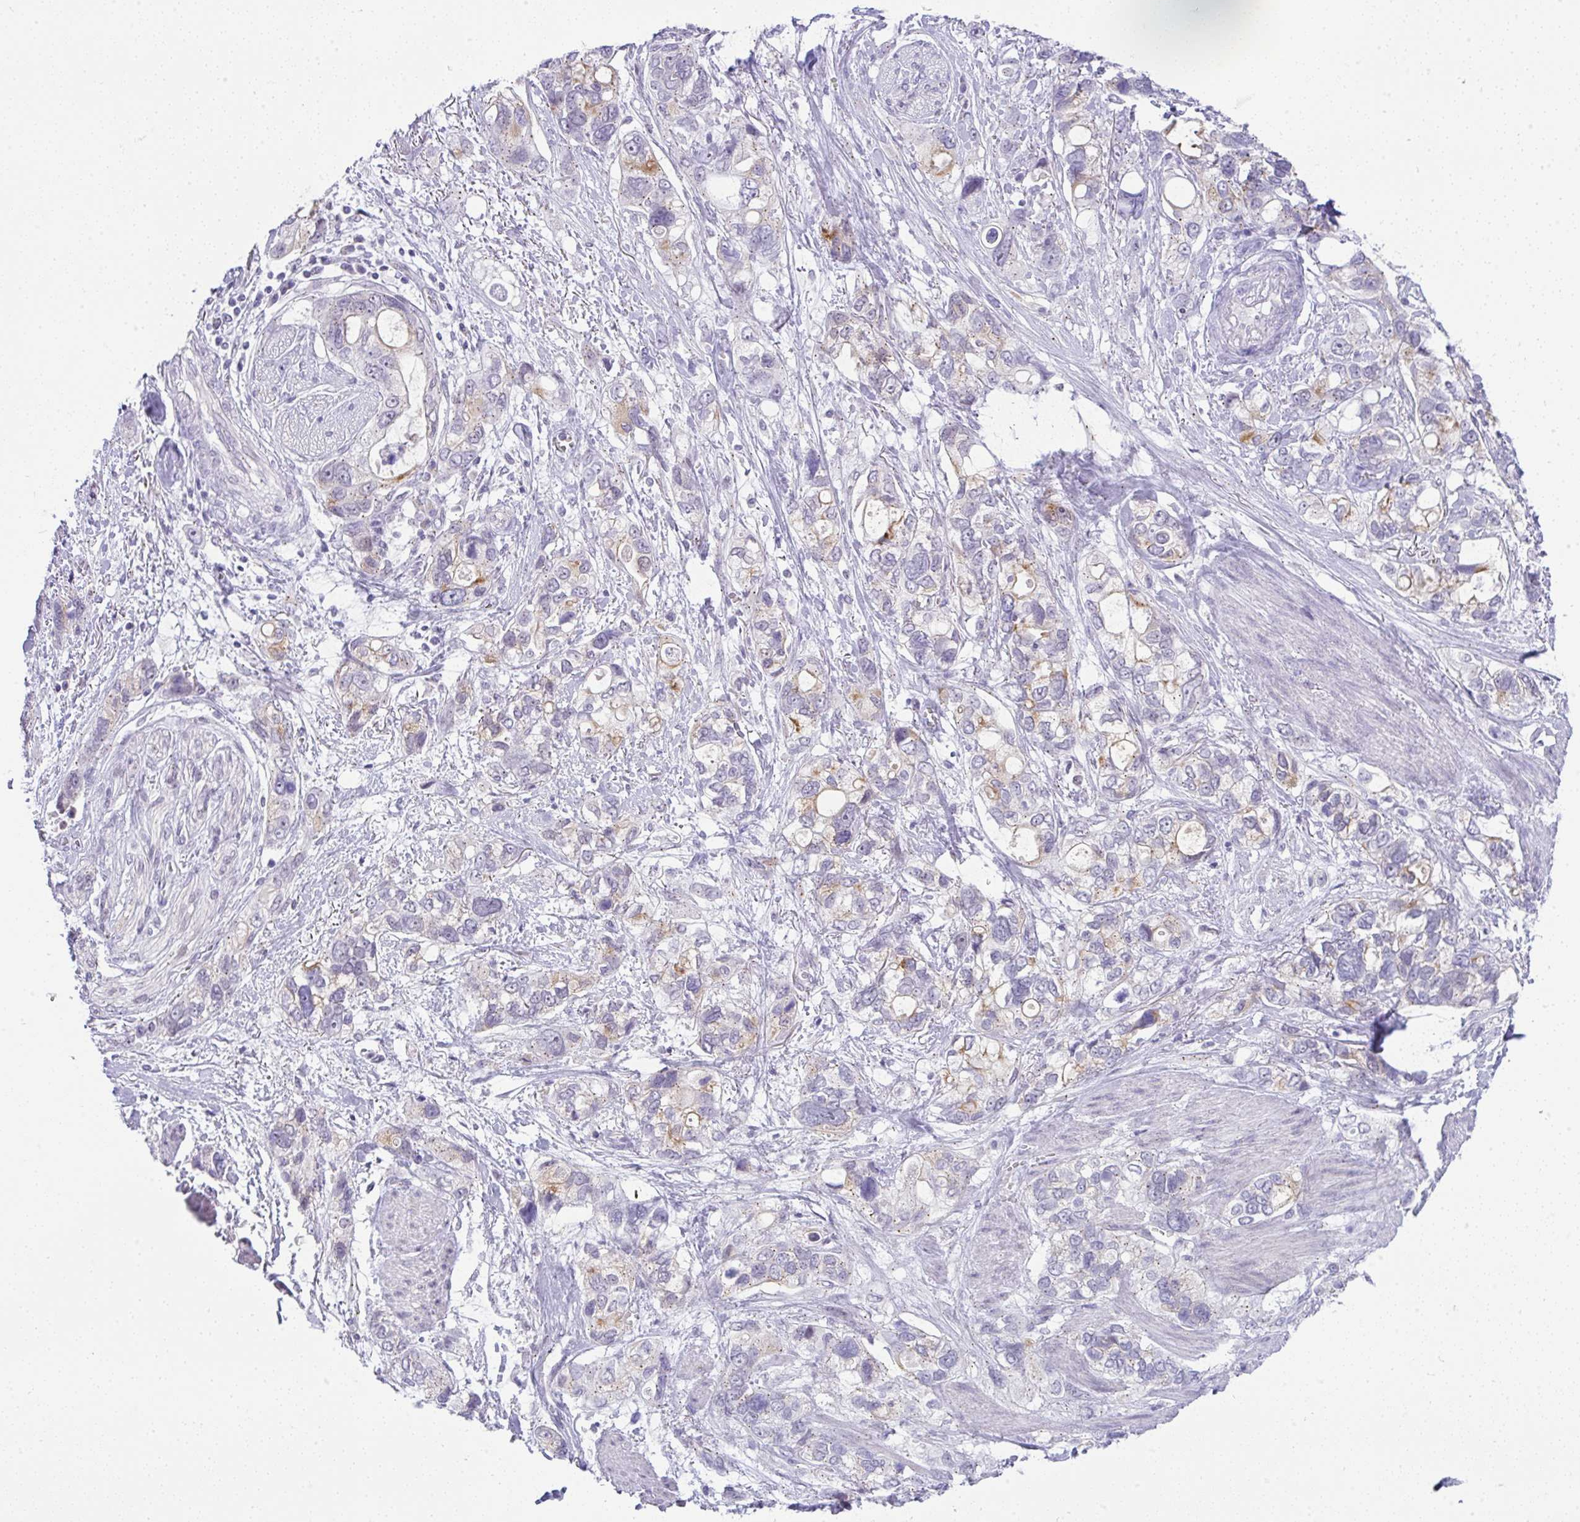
{"staining": {"intensity": "weak", "quantity": "<25%", "location": "cytoplasmic/membranous"}, "tissue": "stomach cancer", "cell_type": "Tumor cells", "image_type": "cancer", "snomed": [{"axis": "morphology", "description": "Adenocarcinoma, NOS"}, {"axis": "topography", "description": "Stomach, upper"}], "caption": "This is an immunohistochemistry image of human adenocarcinoma (stomach). There is no staining in tumor cells.", "gene": "FAM177A1", "patient": {"sex": "female", "age": 81}}